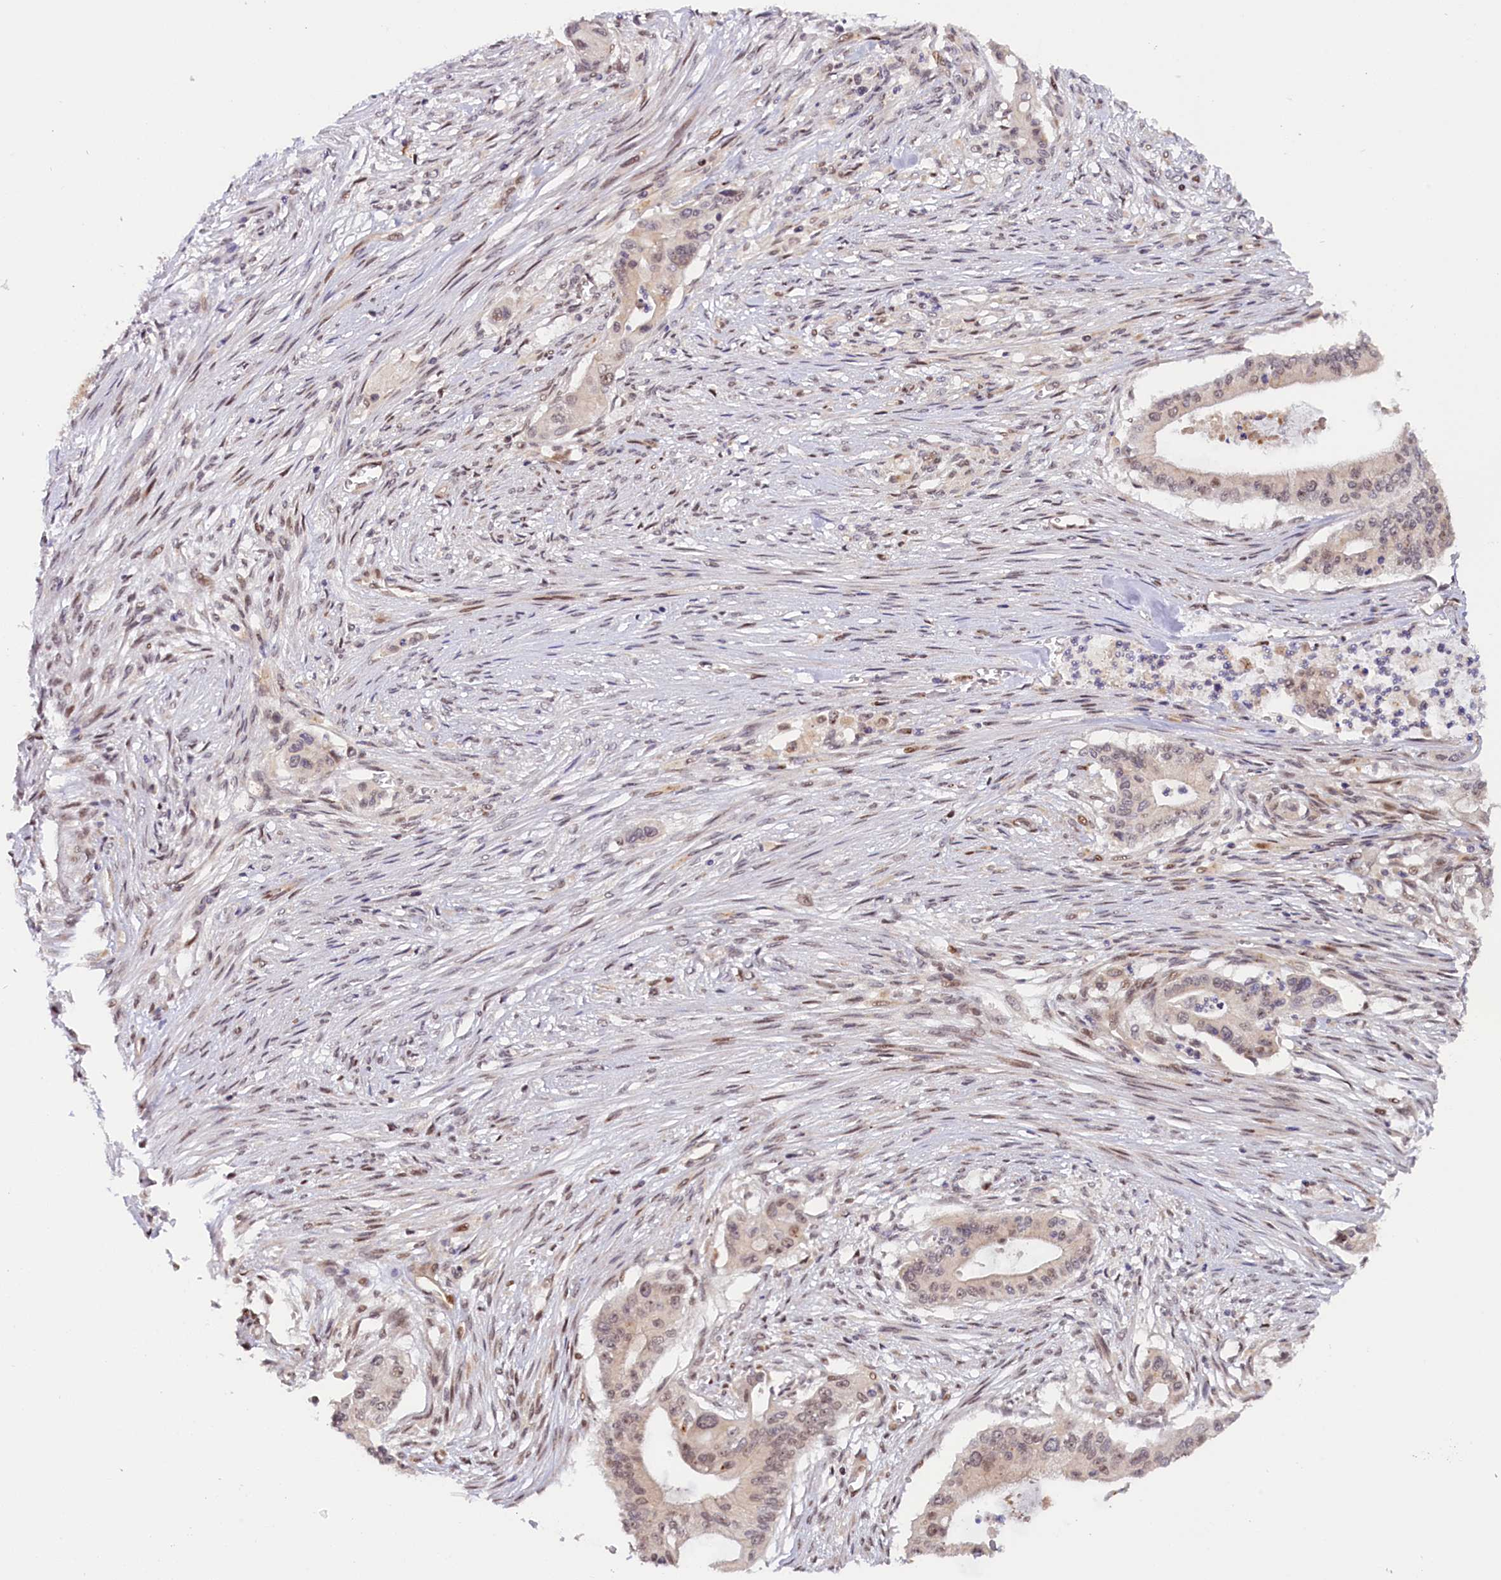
{"staining": {"intensity": "weak", "quantity": "25%-75%", "location": "nuclear"}, "tissue": "pancreatic cancer", "cell_type": "Tumor cells", "image_type": "cancer", "snomed": [{"axis": "morphology", "description": "Adenocarcinoma, NOS"}, {"axis": "topography", "description": "Pancreas"}], "caption": "A brown stain labels weak nuclear positivity of a protein in adenocarcinoma (pancreatic) tumor cells. (DAB = brown stain, brightfield microscopy at high magnification).", "gene": "ANKRD24", "patient": {"sex": "male", "age": 46}}